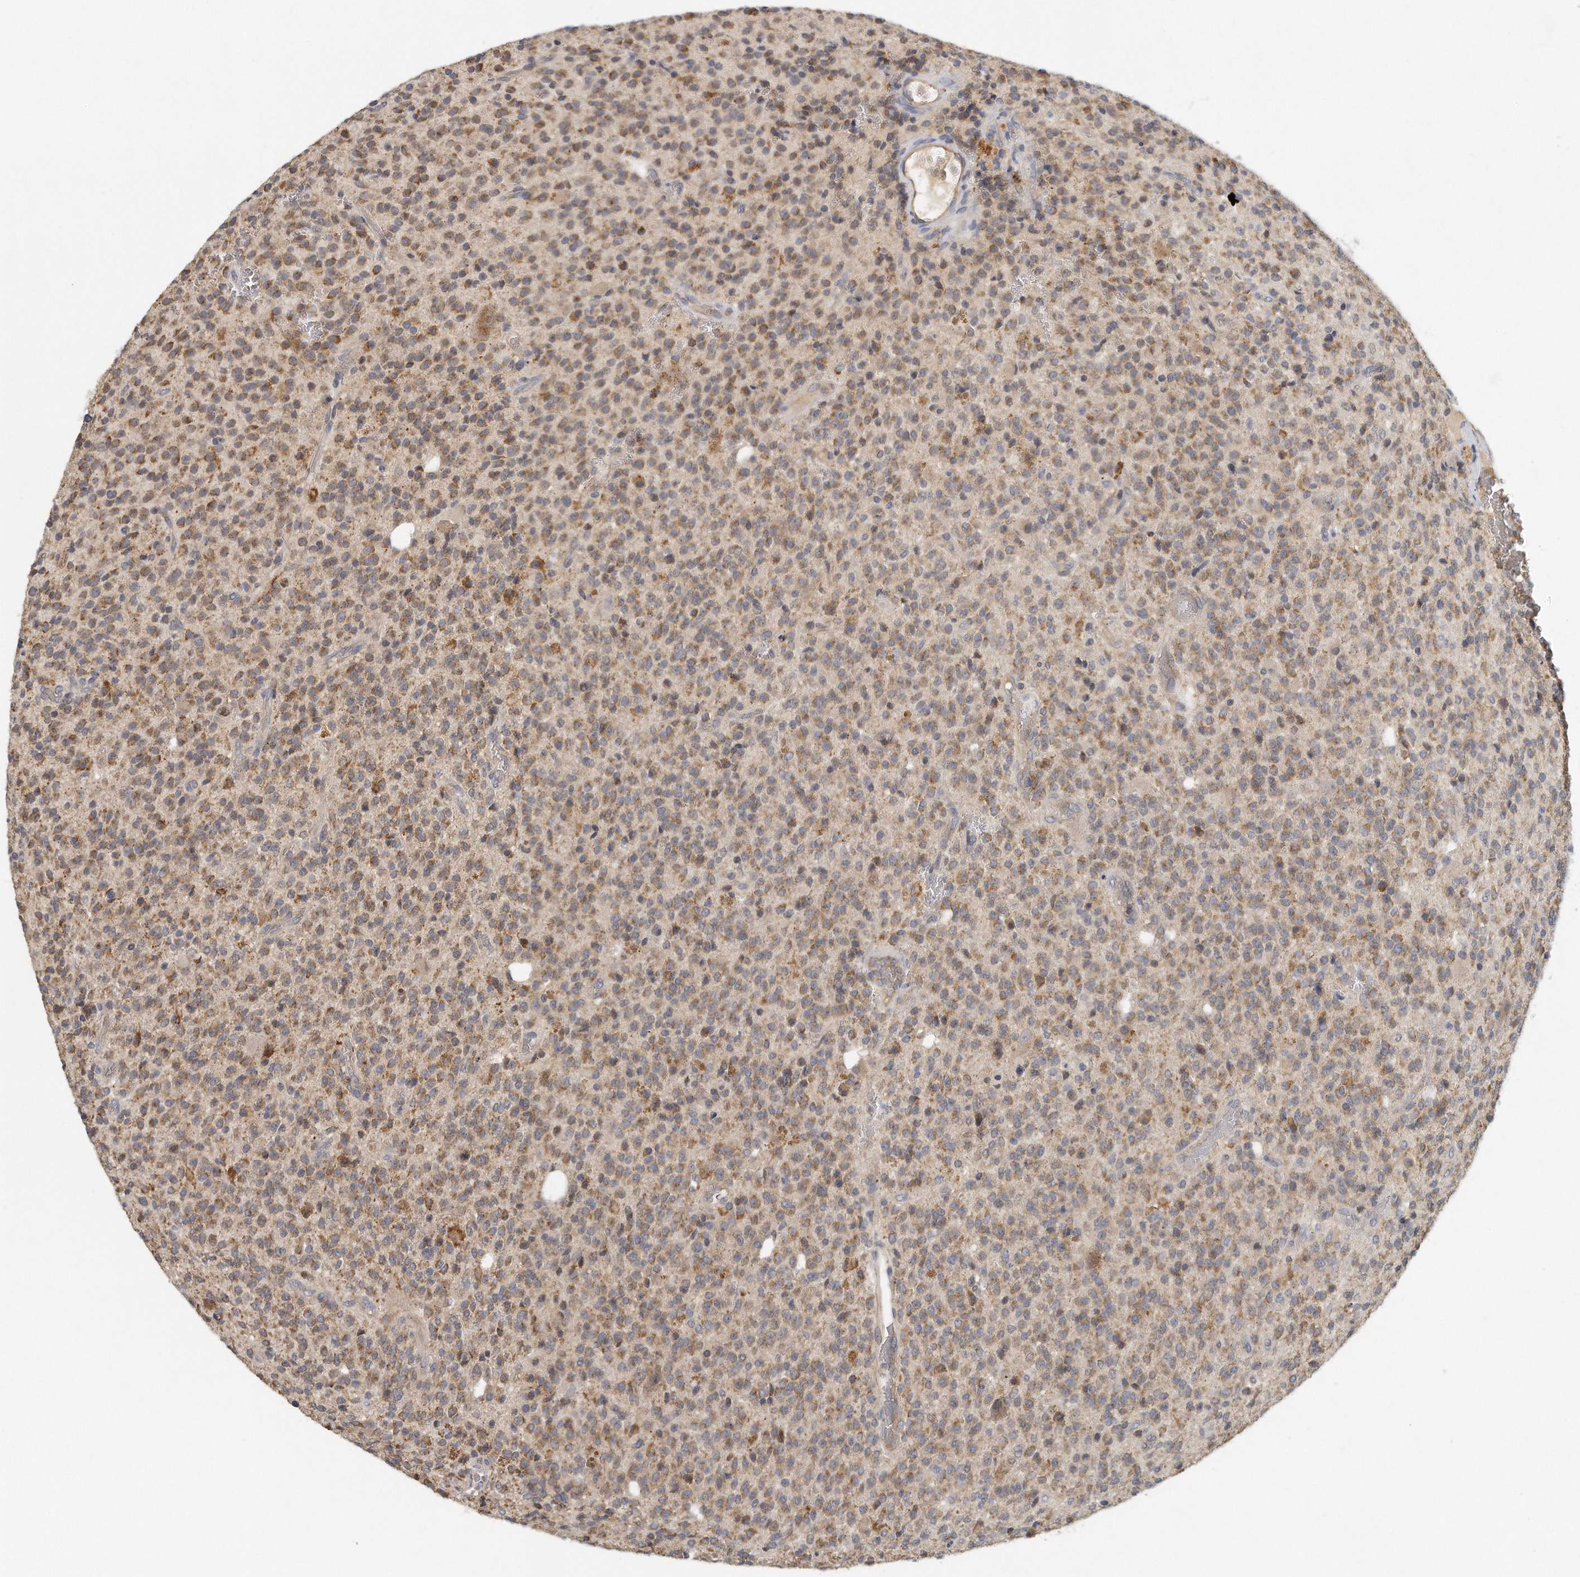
{"staining": {"intensity": "moderate", "quantity": "25%-75%", "location": "cytoplasmic/membranous"}, "tissue": "glioma", "cell_type": "Tumor cells", "image_type": "cancer", "snomed": [{"axis": "morphology", "description": "Glioma, malignant, High grade"}, {"axis": "topography", "description": "Brain"}], "caption": "Brown immunohistochemical staining in human glioma shows moderate cytoplasmic/membranous expression in approximately 25%-75% of tumor cells.", "gene": "TRAPPC14", "patient": {"sex": "male", "age": 34}}